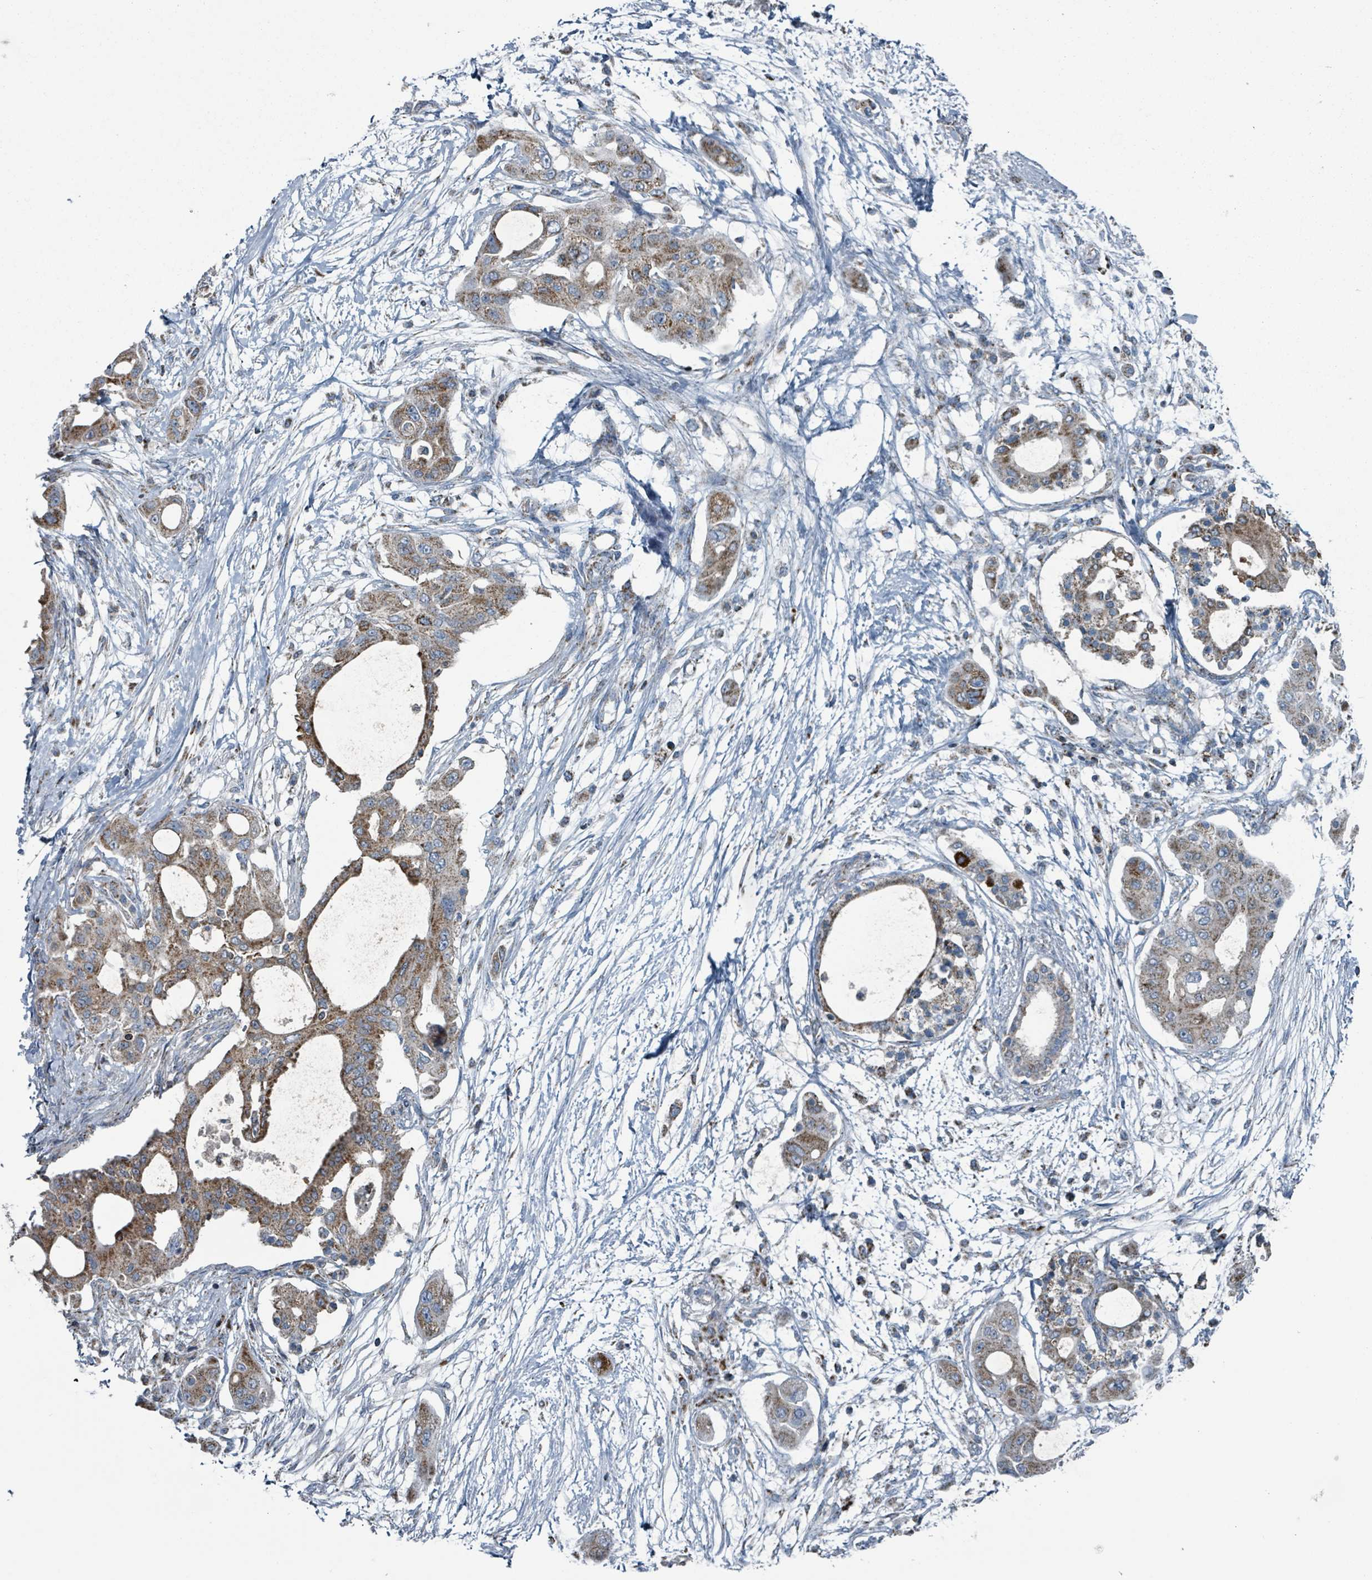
{"staining": {"intensity": "moderate", "quantity": ">75%", "location": "cytoplasmic/membranous"}, "tissue": "pancreatic cancer", "cell_type": "Tumor cells", "image_type": "cancer", "snomed": [{"axis": "morphology", "description": "Adenocarcinoma, NOS"}, {"axis": "topography", "description": "Pancreas"}], "caption": "Human pancreatic cancer (adenocarcinoma) stained with a brown dye displays moderate cytoplasmic/membranous positive positivity in approximately >75% of tumor cells.", "gene": "ABHD18", "patient": {"sex": "male", "age": 68}}